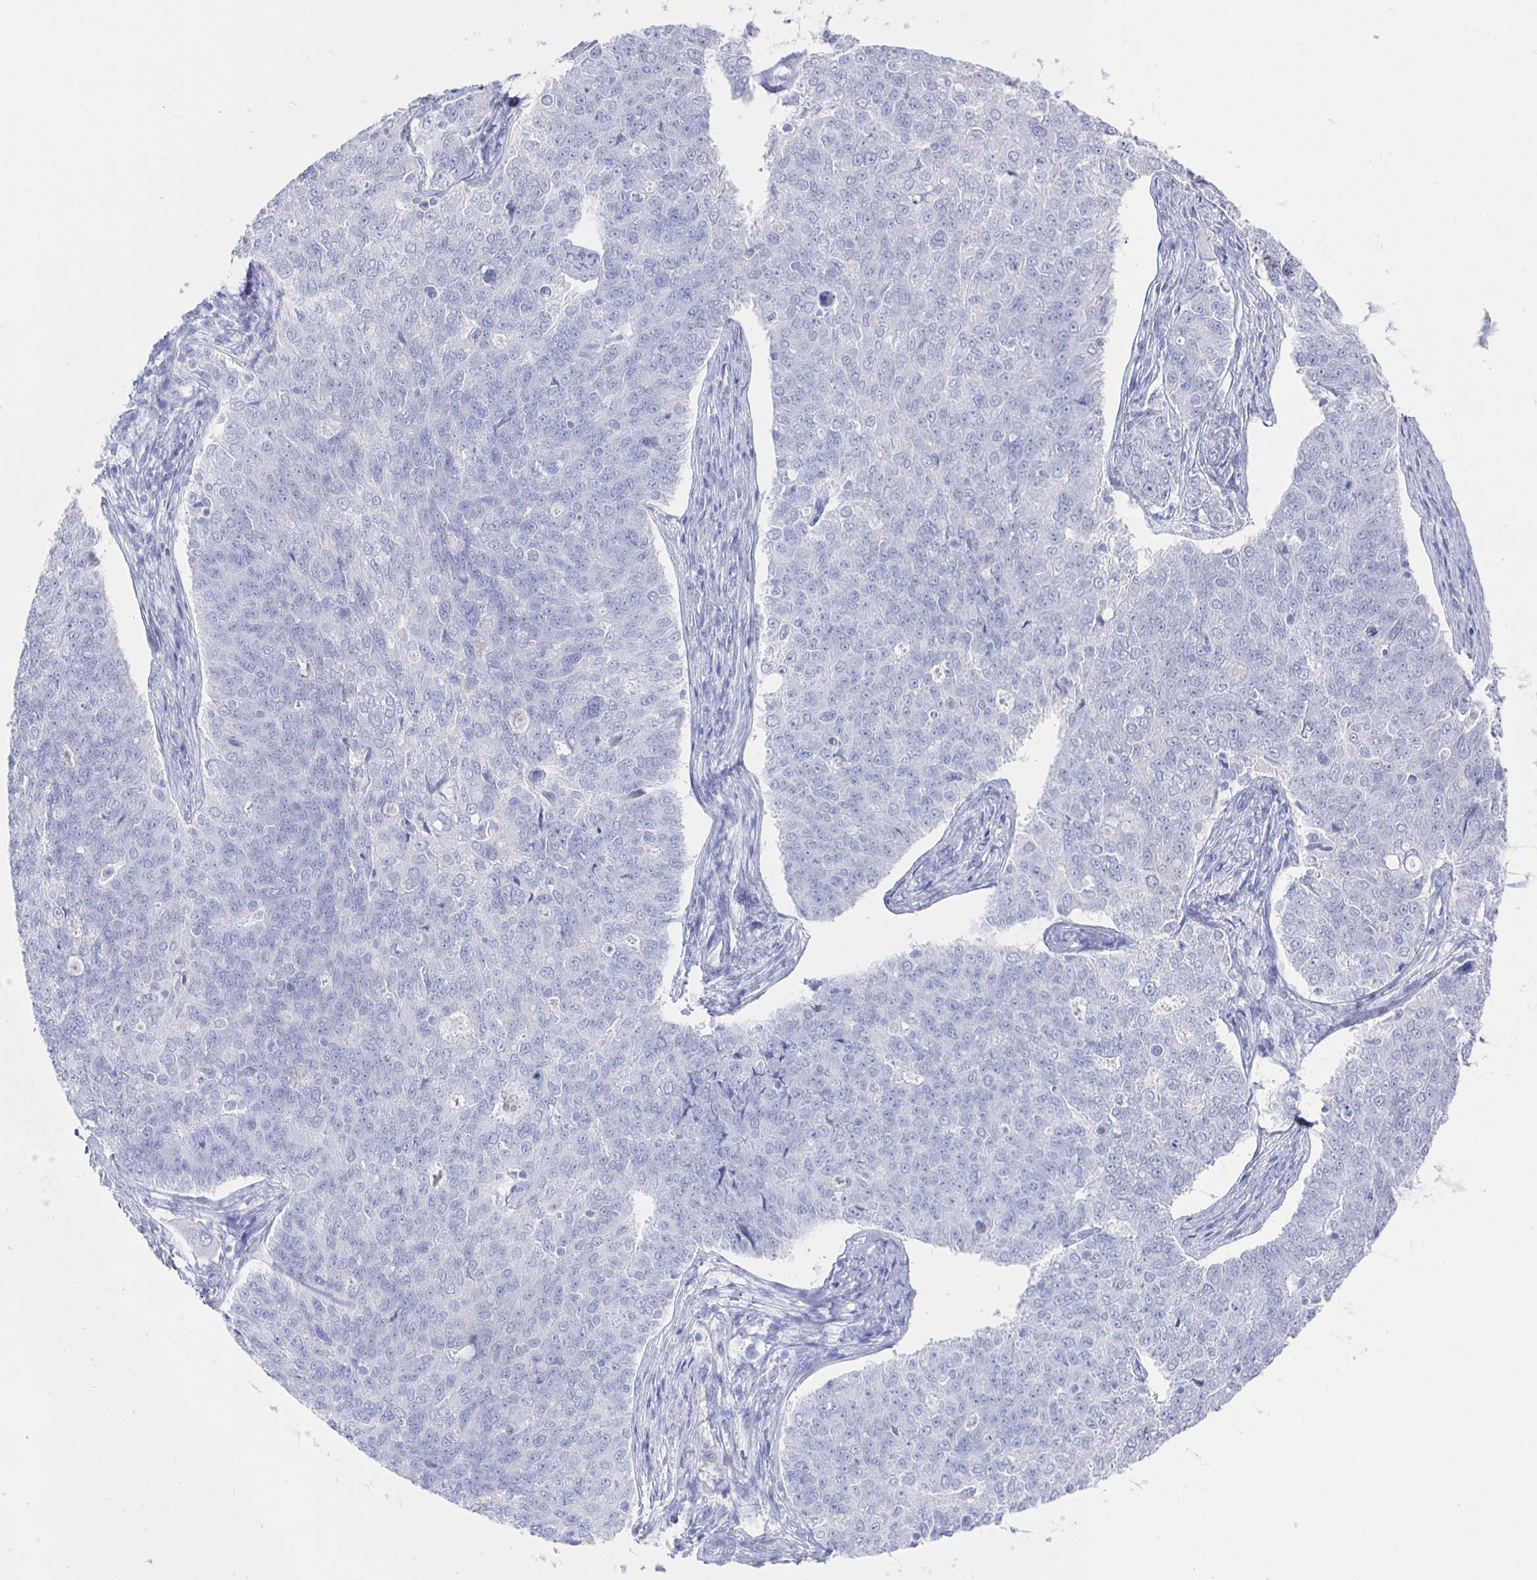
{"staining": {"intensity": "negative", "quantity": "none", "location": "none"}, "tissue": "endometrial cancer", "cell_type": "Tumor cells", "image_type": "cancer", "snomed": [{"axis": "morphology", "description": "Adenocarcinoma, NOS"}, {"axis": "topography", "description": "Endometrium"}], "caption": "High magnification brightfield microscopy of endometrial cancer (adenocarcinoma) stained with DAB (brown) and counterstained with hematoxylin (blue): tumor cells show no significant expression.", "gene": "CLCA1", "patient": {"sex": "female", "age": 43}}